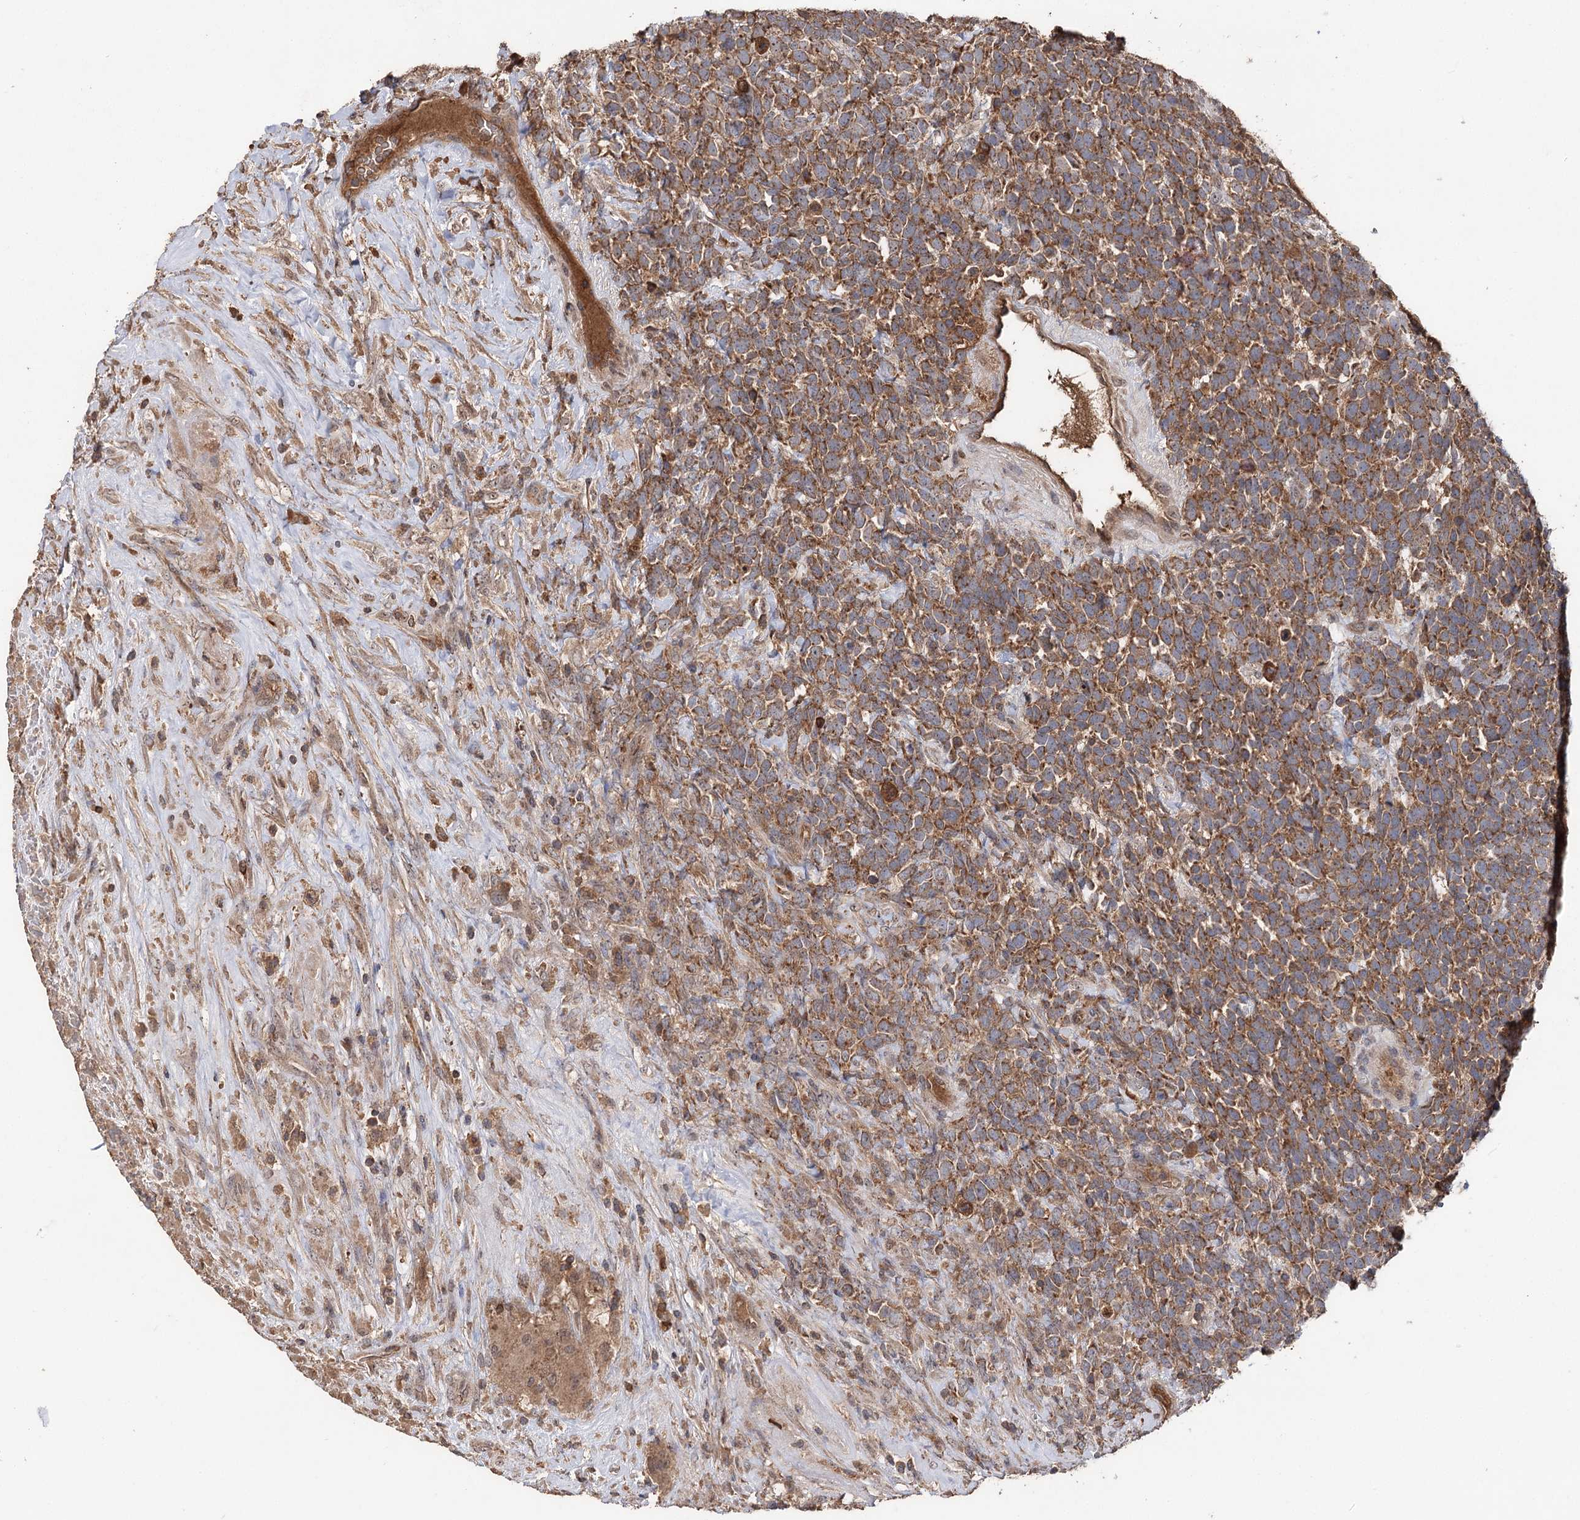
{"staining": {"intensity": "moderate", "quantity": ">75%", "location": "cytoplasmic/membranous"}, "tissue": "urothelial cancer", "cell_type": "Tumor cells", "image_type": "cancer", "snomed": [{"axis": "morphology", "description": "Urothelial carcinoma, High grade"}, {"axis": "topography", "description": "Urinary bladder"}], "caption": "Immunohistochemistry (IHC) staining of urothelial carcinoma (high-grade), which displays medium levels of moderate cytoplasmic/membranous positivity in approximately >75% of tumor cells indicating moderate cytoplasmic/membranous protein staining. The staining was performed using DAB (3,3'-diaminobenzidine) (brown) for protein detection and nuclei were counterstained in hematoxylin (blue).", "gene": "FAM53B", "patient": {"sex": "female", "age": 82}}